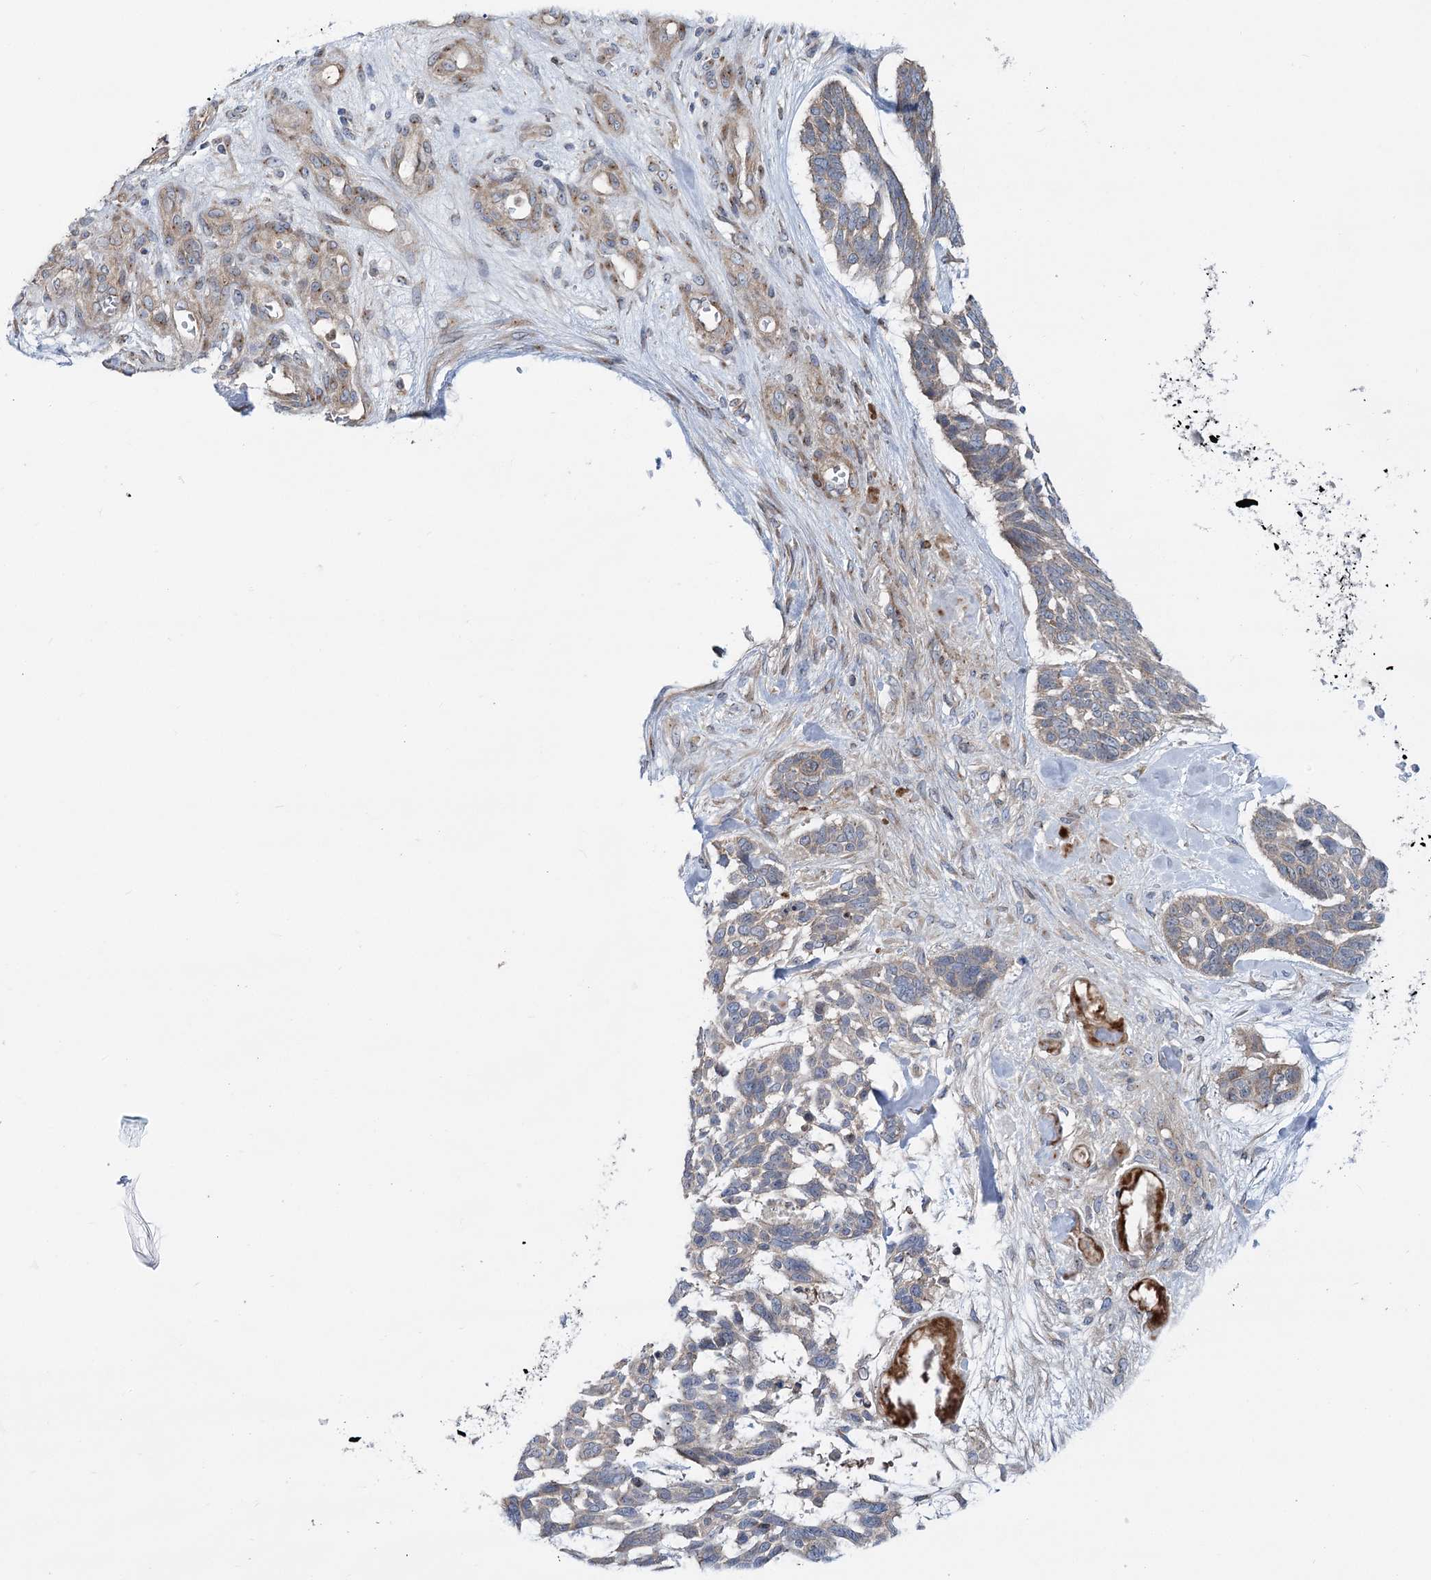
{"staining": {"intensity": "weak", "quantity": "<25%", "location": "cytoplasmic/membranous"}, "tissue": "skin cancer", "cell_type": "Tumor cells", "image_type": "cancer", "snomed": [{"axis": "morphology", "description": "Basal cell carcinoma"}, {"axis": "topography", "description": "Skin"}], "caption": "IHC of skin cancer shows no positivity in tumor cells. (DAB IHC visualized using brightfield microscopy, high magnification).", "gene": "SCN11A", "patient": {"sex": "male", "age": 88}}